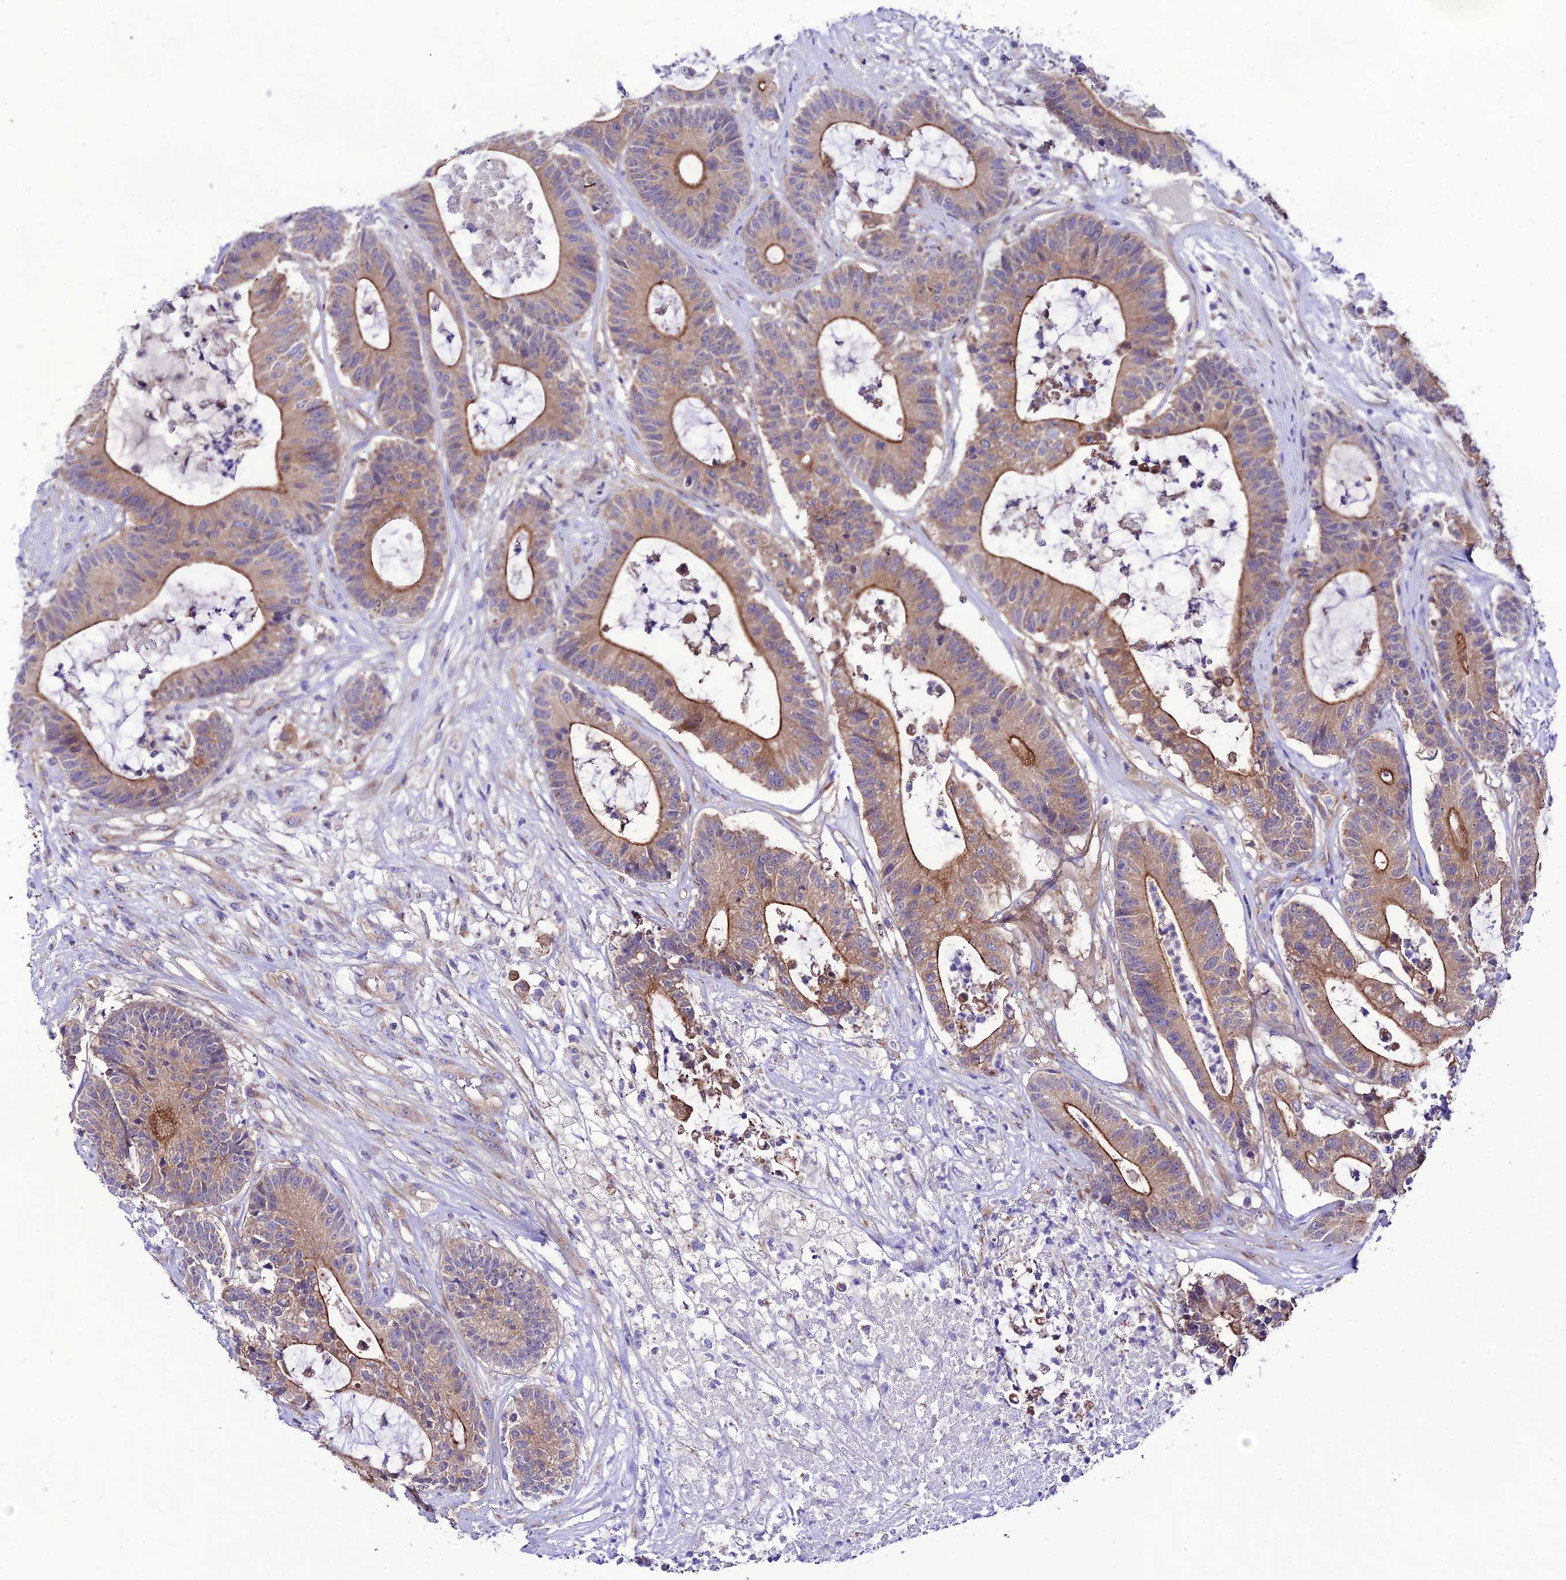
{"staining": {"intensity": "moderate", "quantity": ">75%", "location": "cytoplasmic/membranous"}, "tissue": "colorectal cancer", "cell_type": "Tumor cells", "image_type": "cancer", "snomed": [{"axis": "morphology", "description": "Adenocarcinoma, NOS"}, {"axis": "topography", "description": "Colon"}], "caption": "The immunohistochemical stain labels moderate cytoplasmic/membranous positivity in tumor cells of colorectal cancer tissue. Nuclei are stained in blue.", "gene": "LACTB2", "patient": {"sex": "female", "age": 84}}